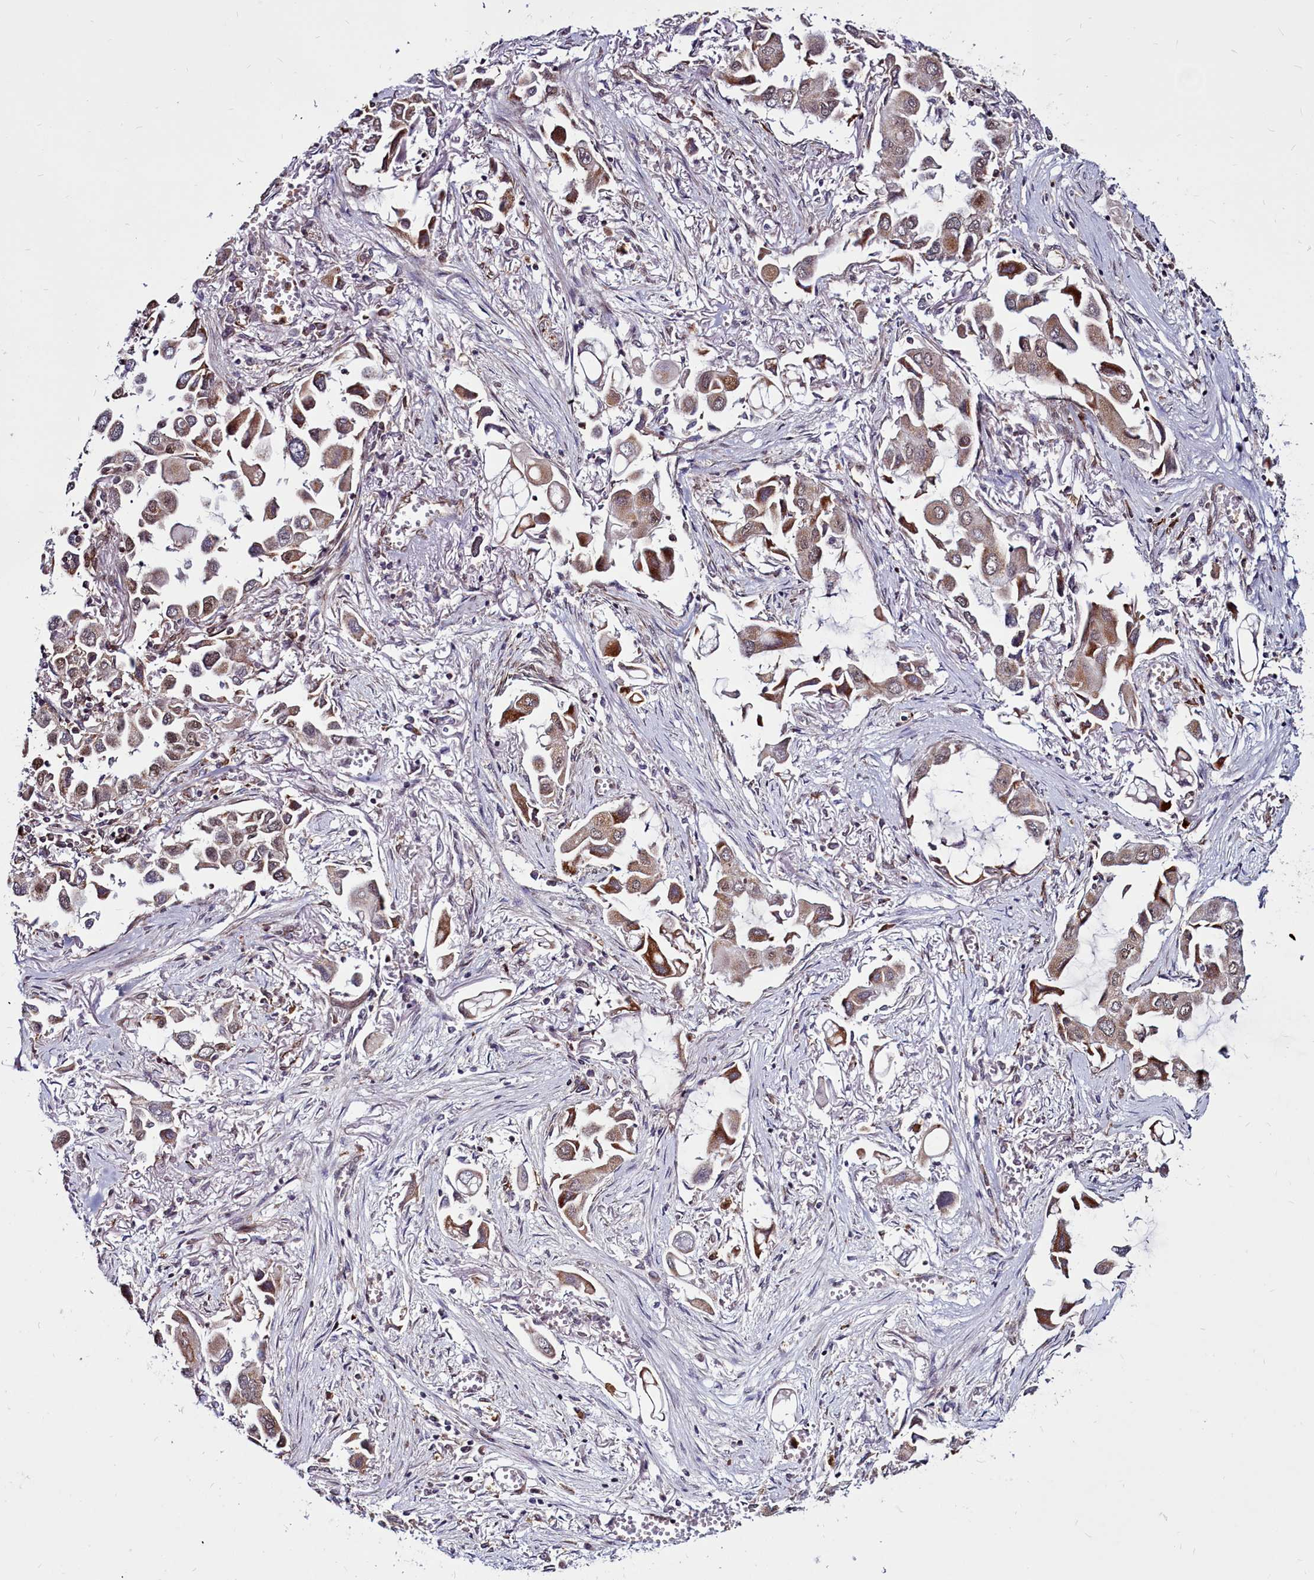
{"staining": {"intensity": "moderate", "quantity": ">75%", "location": "cytoplasmic/membranous,nuclear"}, "tissue": "lung cancer", "cell_type": "Tumor cells", "image_type": "cancer", "snomed": [{"axis": "morphology", "description": "Adenocarcinoma, NOS"}, {"axis": "topography", "description": "Lung"}], "caption": "Protein expression analysis of human lung cancer (adenocarcinoma) reveals moderate cytoplasmic/membranous and nuclear expression in approximately >75% of tumor cells.", "gene": "CLK3", "patient": {"sex": "female", "age": 76}}